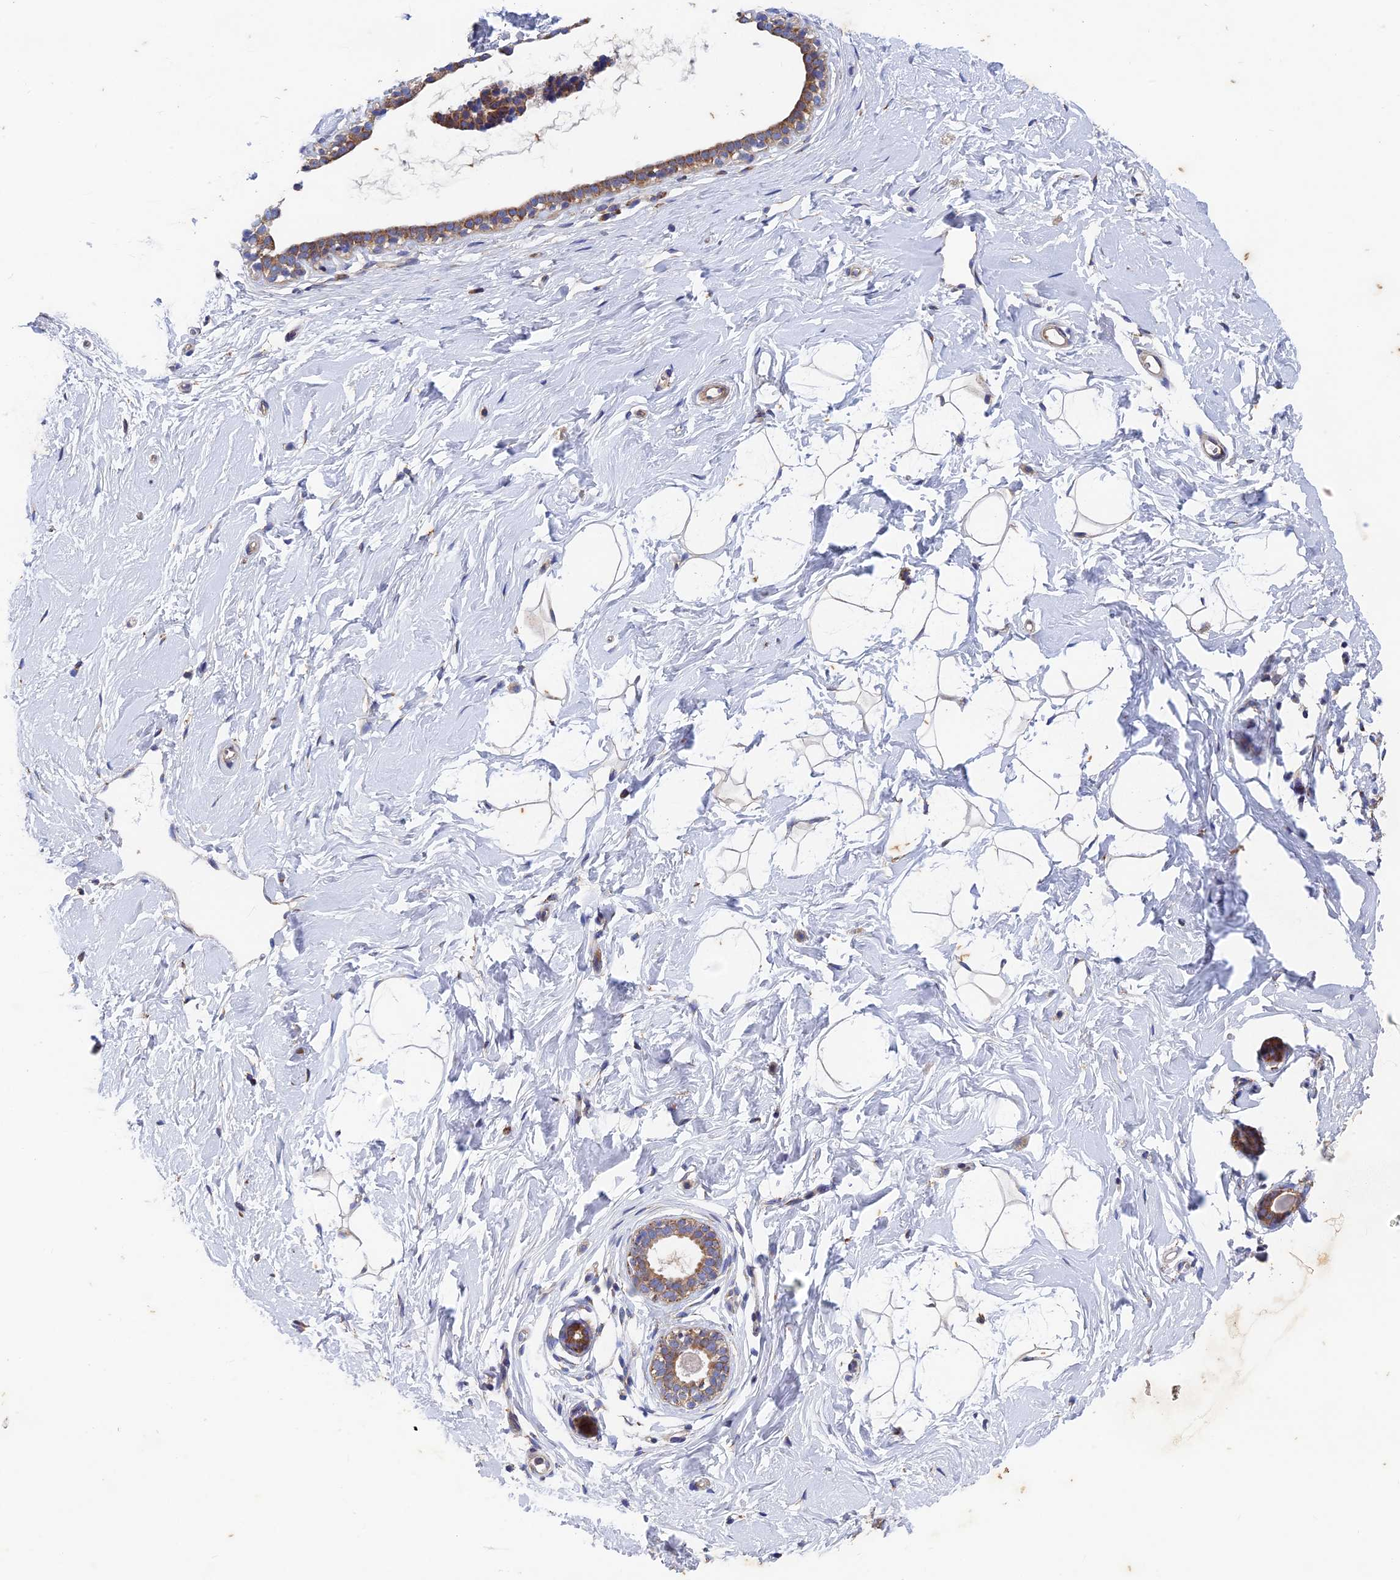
{"staining": {"intensity": "negative", "quantity": "none", "location": "none"}, "tissue": "breast", "cell_type": "Adipocytes", "image_type": "normal", "snomed": [{"axis": "morphology", "description": "Normal tissue, NOS"}, {"axis": "morphology", "description": "Adenoma, NOS"}, {"axis": "topography", "description": "Breast"}], "caption": "DAB (3,3'-diaminobenzidine) immunohistochemical staining of unremarkable breast shows no significant staining in adipocytes.", "gene": "AP4S1", "patient": {"sex": "female", "age": 23}}